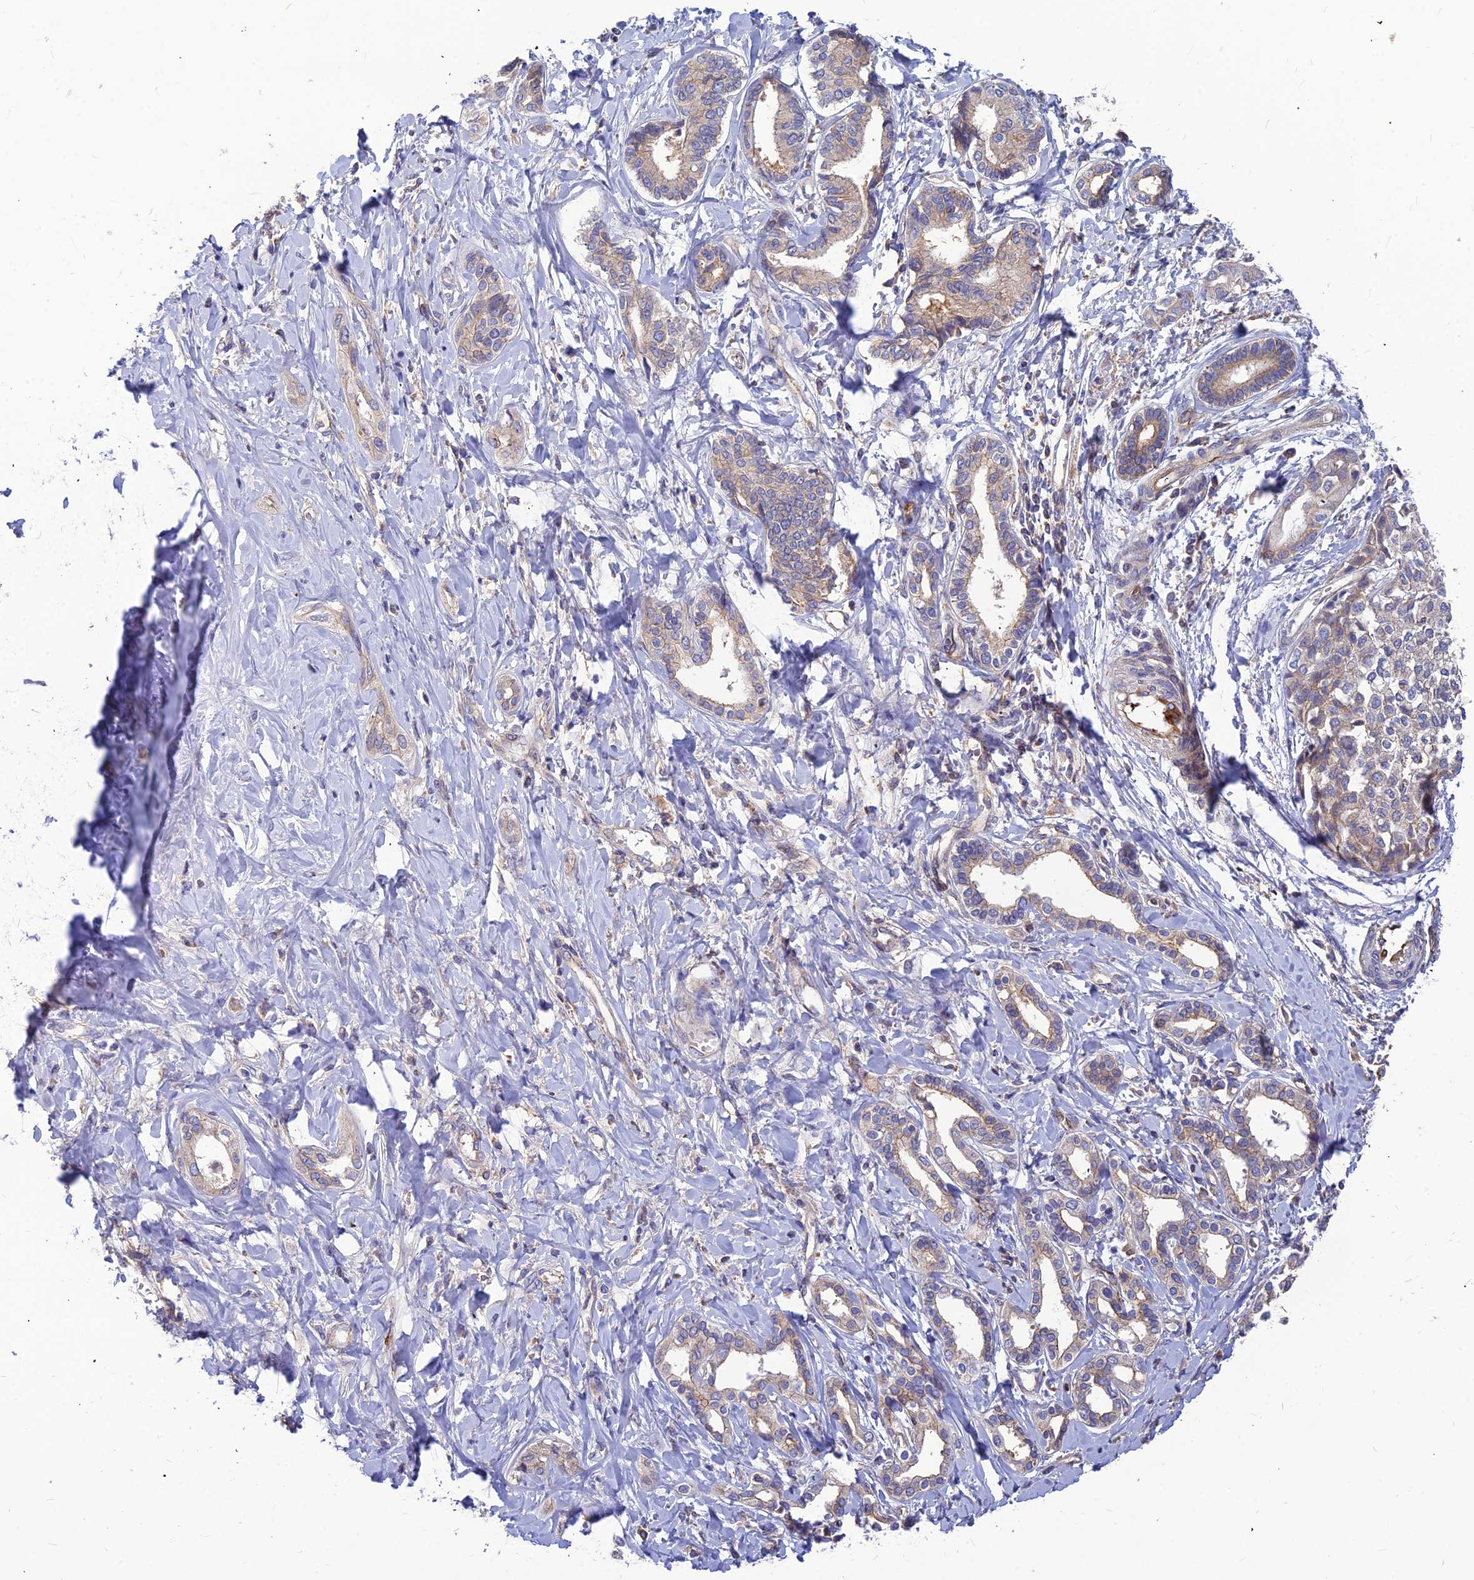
{"staining": {"intensity": "weak", "quantity": "<25%", "location": "cytoplasmic/membranous"}, "tissue": "liver cancer", "cell_type": "Tumor cells", "image_type": "cancer", "snomed": [{"axis": "morphology", "description": "Cholangiocarcinoma"}, {"axis": "topography", "description": "Liver"}], "caption": "The histopathology image displays no staining of tumor cells in liver cholangiocarcinoma.", "gene": "ASPHD1", "patient": {"sex": "female", "age": 77}}